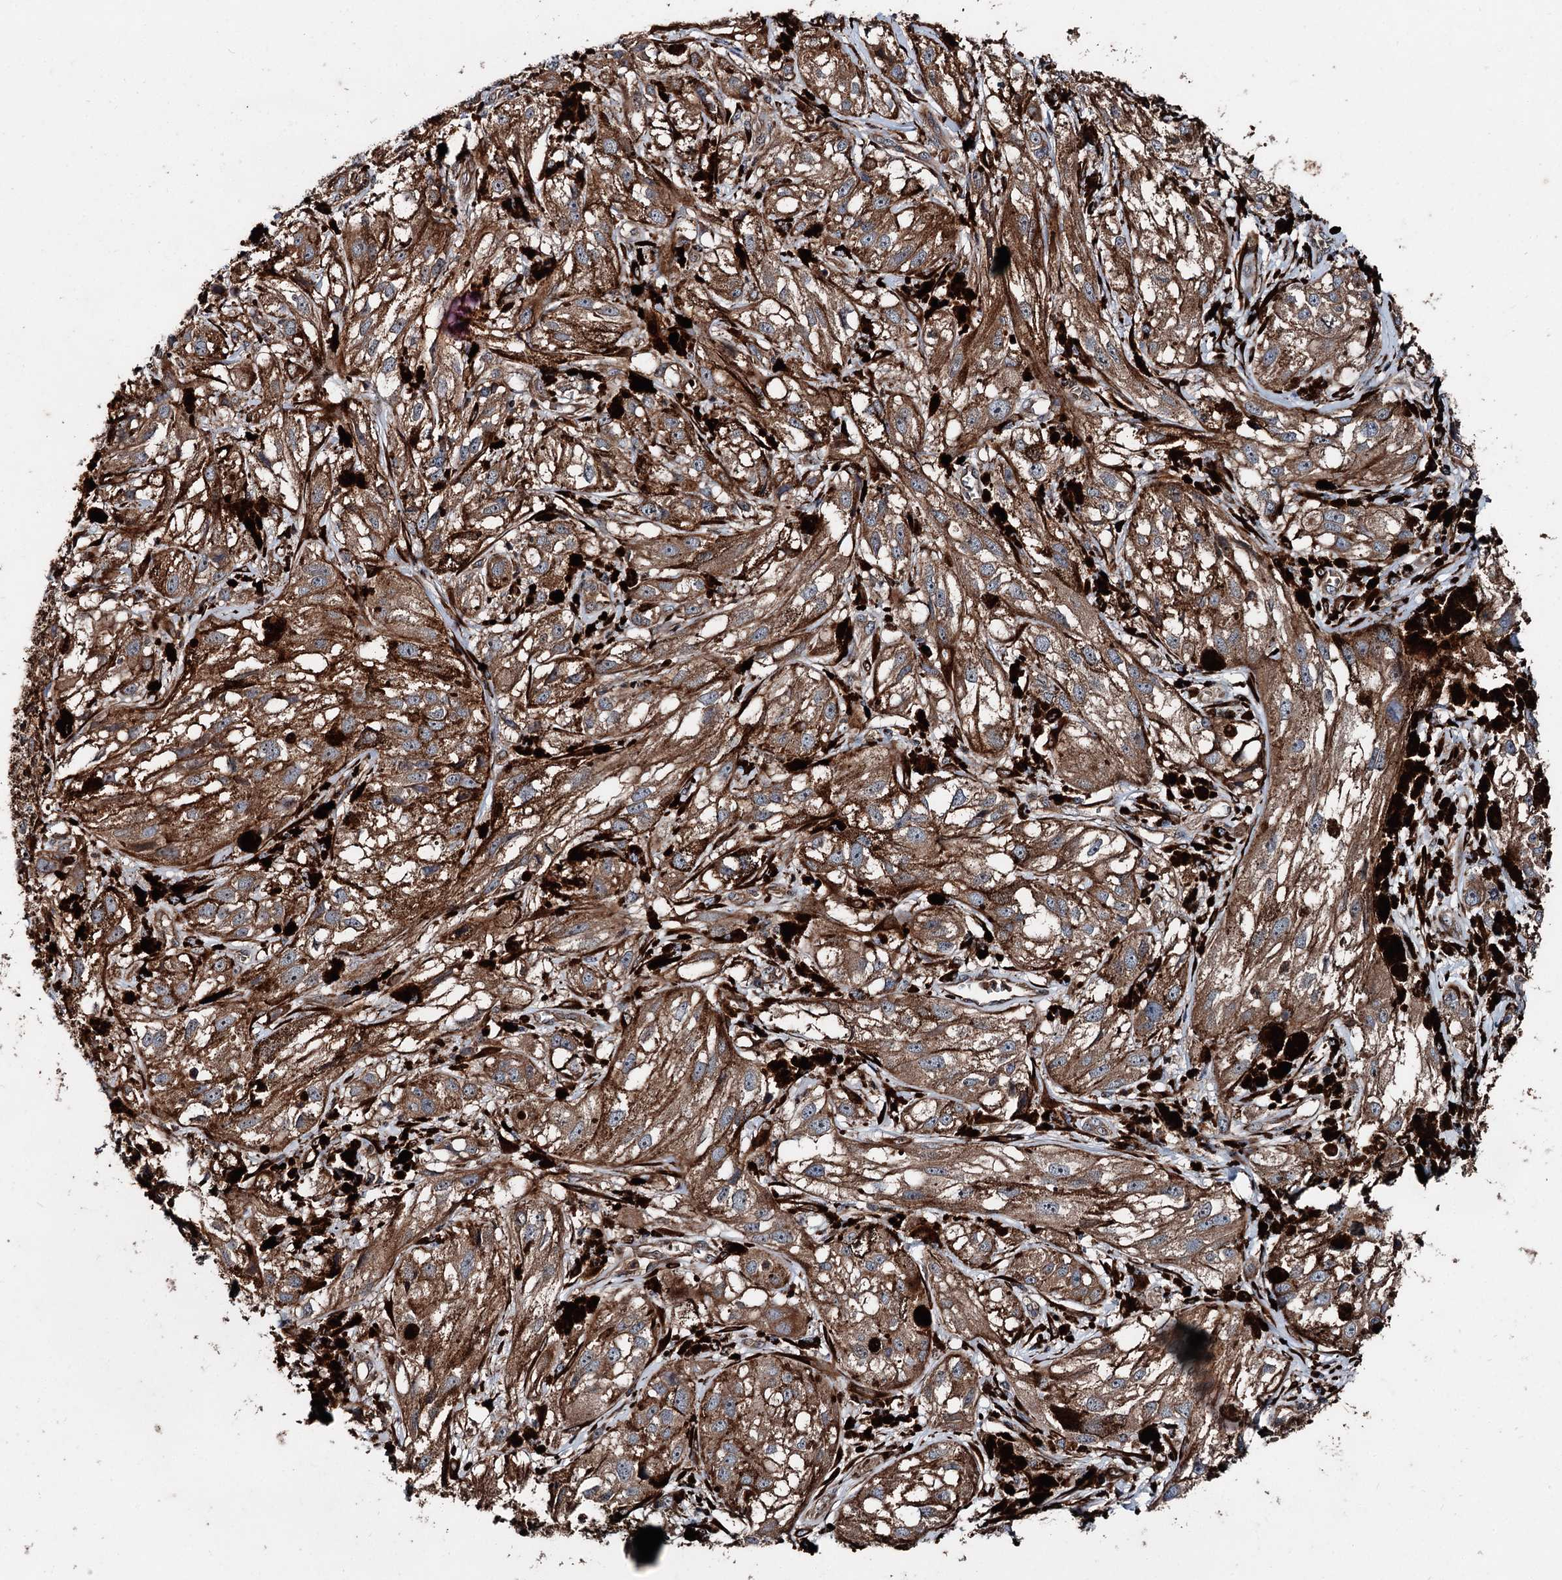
{"staining": {"intensity": "moderate", "quantity": ">75%", "location": "cytoplasmic/membranous"}, "tissue": "melanoma", "cell_type": "Tumor cells", "image_type": "cancer", "snomed": [{"axis": "morphology", "description": "Malignant melanoma, NOS"}, {"axis": "topography", "description": "Skin"}], "caption": "Protein staining shows moderate cytoplasmic/membranous expression in approximately >75% of tumor cells in melanoma. (IHC, brightfield microscopy, high magnification).", "gene": "DDIAS", "patient": {"sex": "male", "age": 88}}